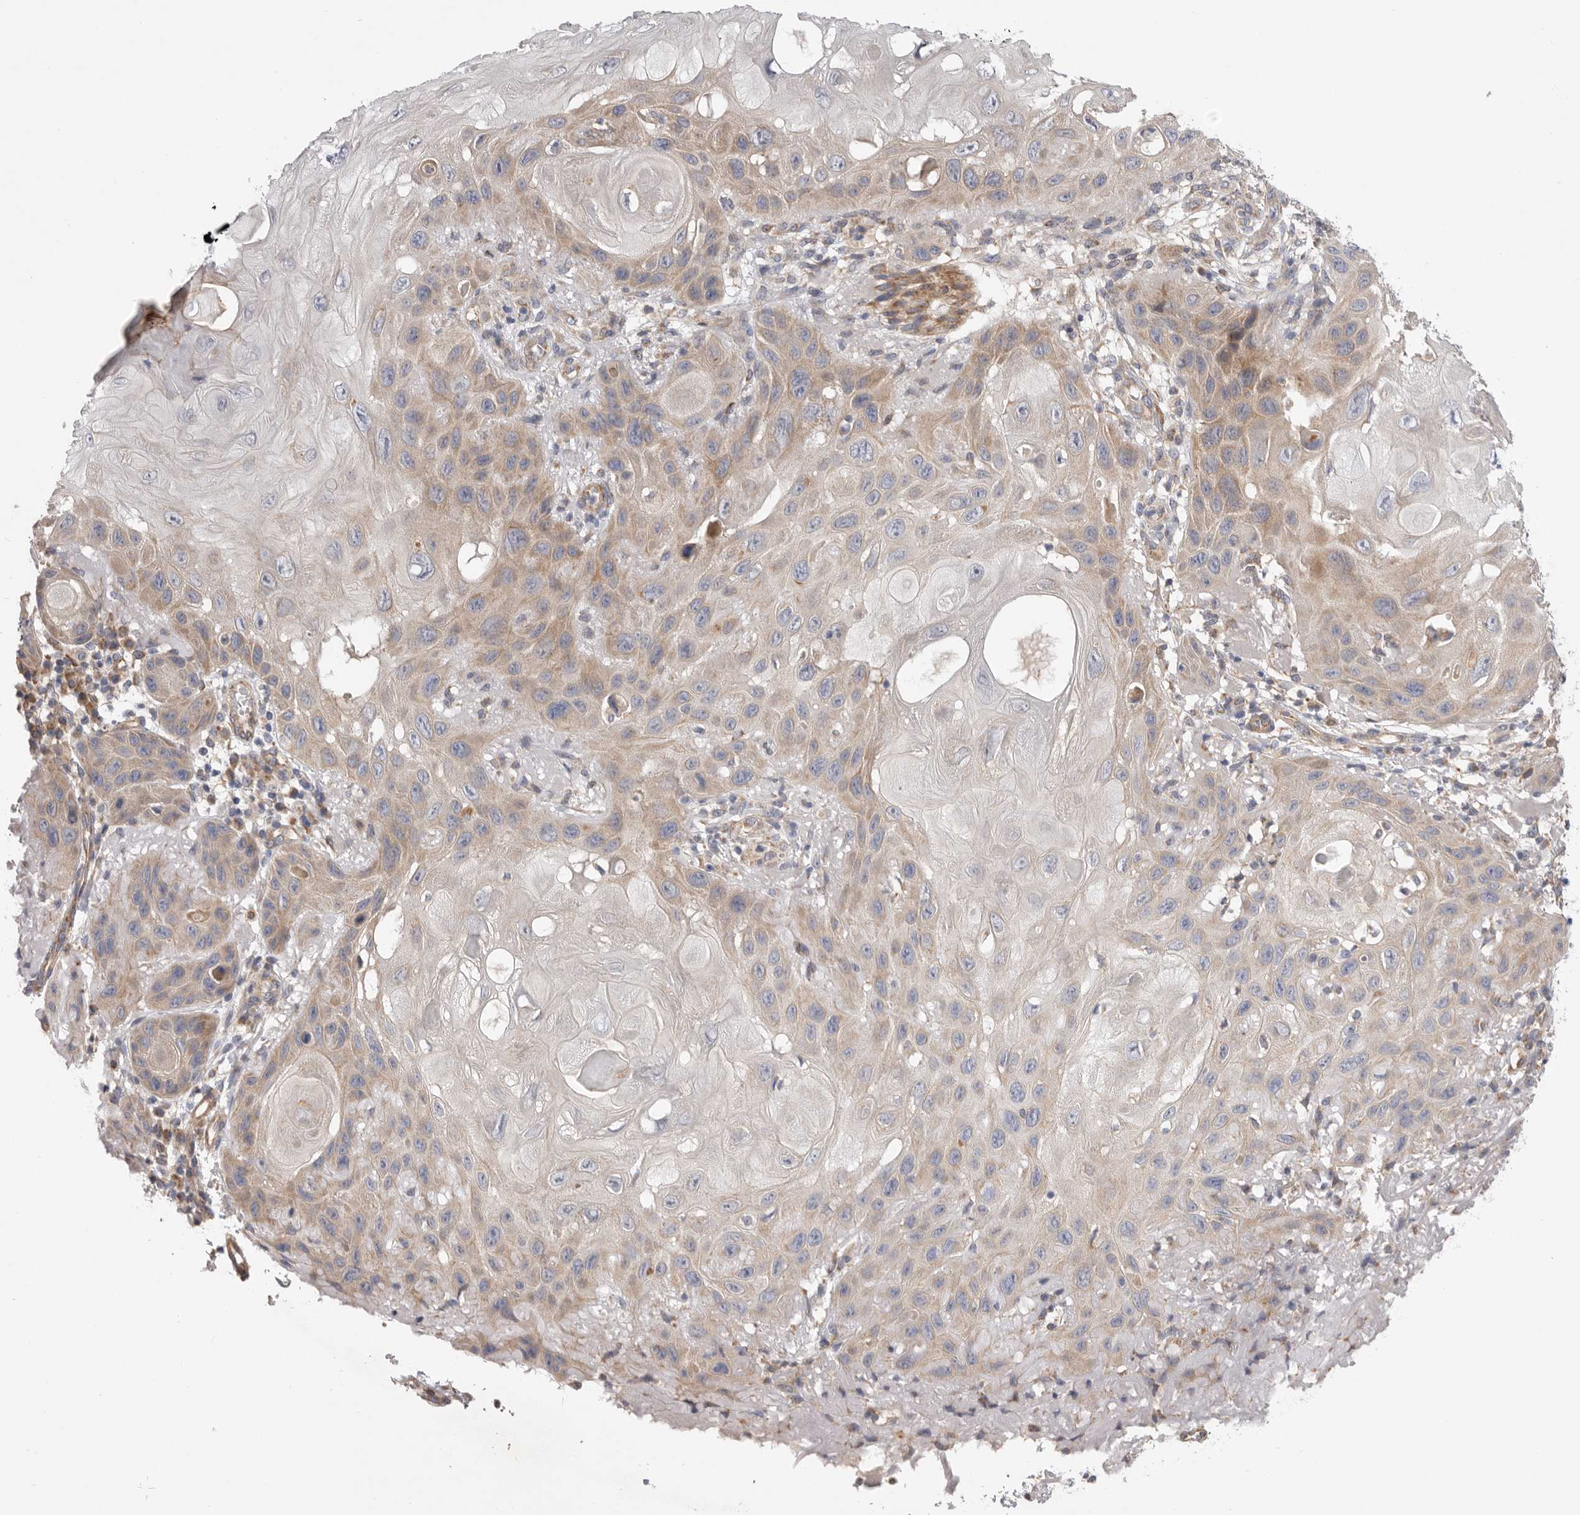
{"staining": {"intensity": "moderate", "quantity": "25%-75%", "location": "cytoplasmic/membranous"}, "tissue": "skin cancer", "cell_type": "Tumor cells", "image_type": "cancer", "snomed": [{"axis": "morphology", "description": "Normal tissue, NOS"}, {"axis": "morphology", "description": "Squamous cell carcinoma, NOS"}, {"axis": "topography", "description": "Skin"}], "caption": "A brown stain highlights moderate cytoplasmic/membranous staining of a protein in skin cancer (squamous cell carcinoma) tumor cells. (DAB (3,3'-diaminobenzidine) = brown stain, brightfield microscopy at high magnification).", "gene": "MTFR1L", "patient": {"sex": "female", "age": 96}}